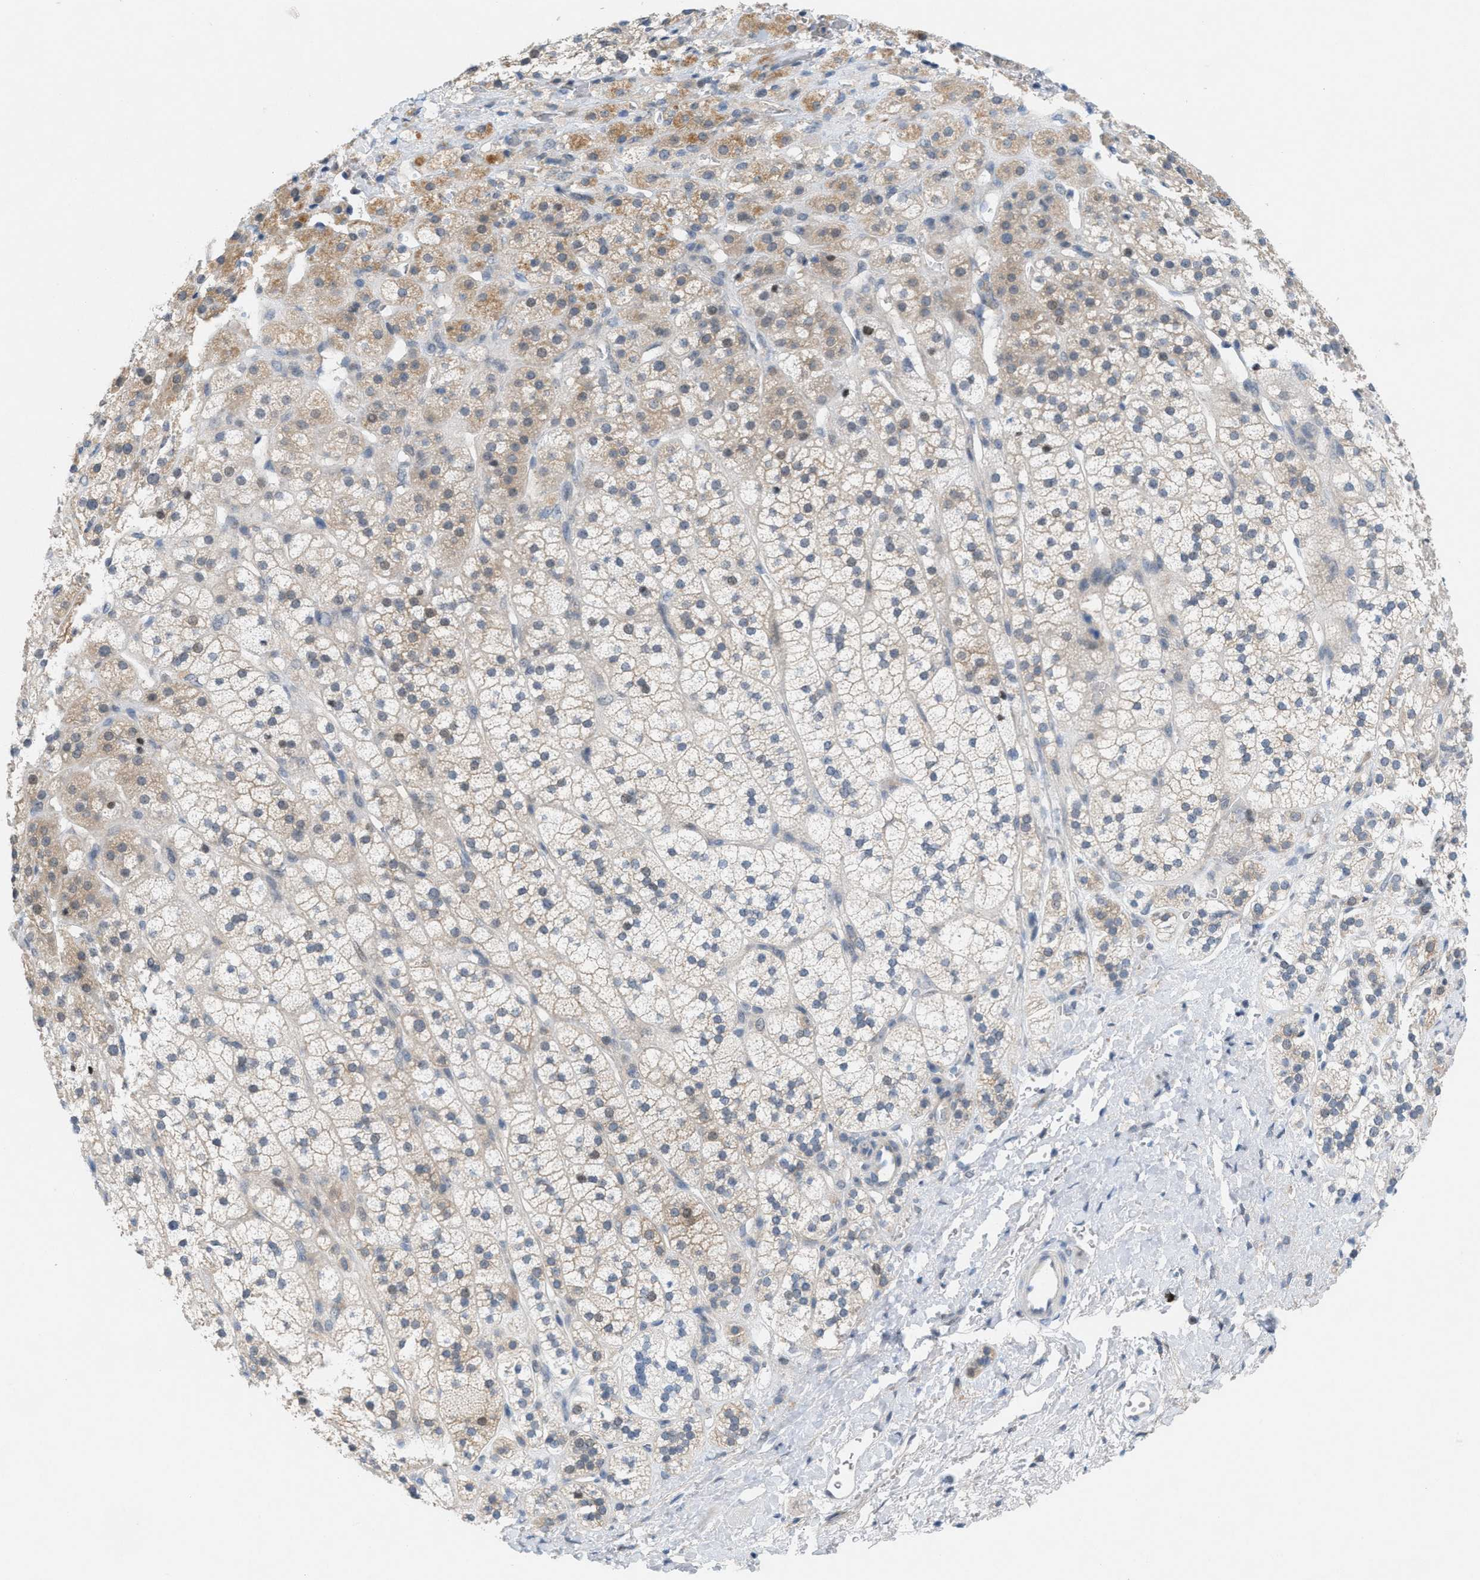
{"staining": {"intensity": "moderate", "quantity": "<25%", "location": "cytoplasmic/membranous"}, "tissue": "adrenal gland", "cell_type": "Glandular cells", "image_type": "normal", "snomed": [{"axis": "morphology", "description": "Normal tissue, NOS"}, {"axis": "topography", "description": "Adrenal gland"}], "caption": "IHC staining of unremarkable adrenal gland, which displays low levels of moderate cytoplasmic/membranous expression in approximately <25% of glandular cells indicating moderate cytoplasmic/membranous protein staining. The staining was performed using DAB (3,3'-diaminobenzidine) (brown) for protein detection and nuclei were counterstained in hematoxylin (blue).", "gene": "WIPI2", "patient": {"sex": "male", "age": 56}}